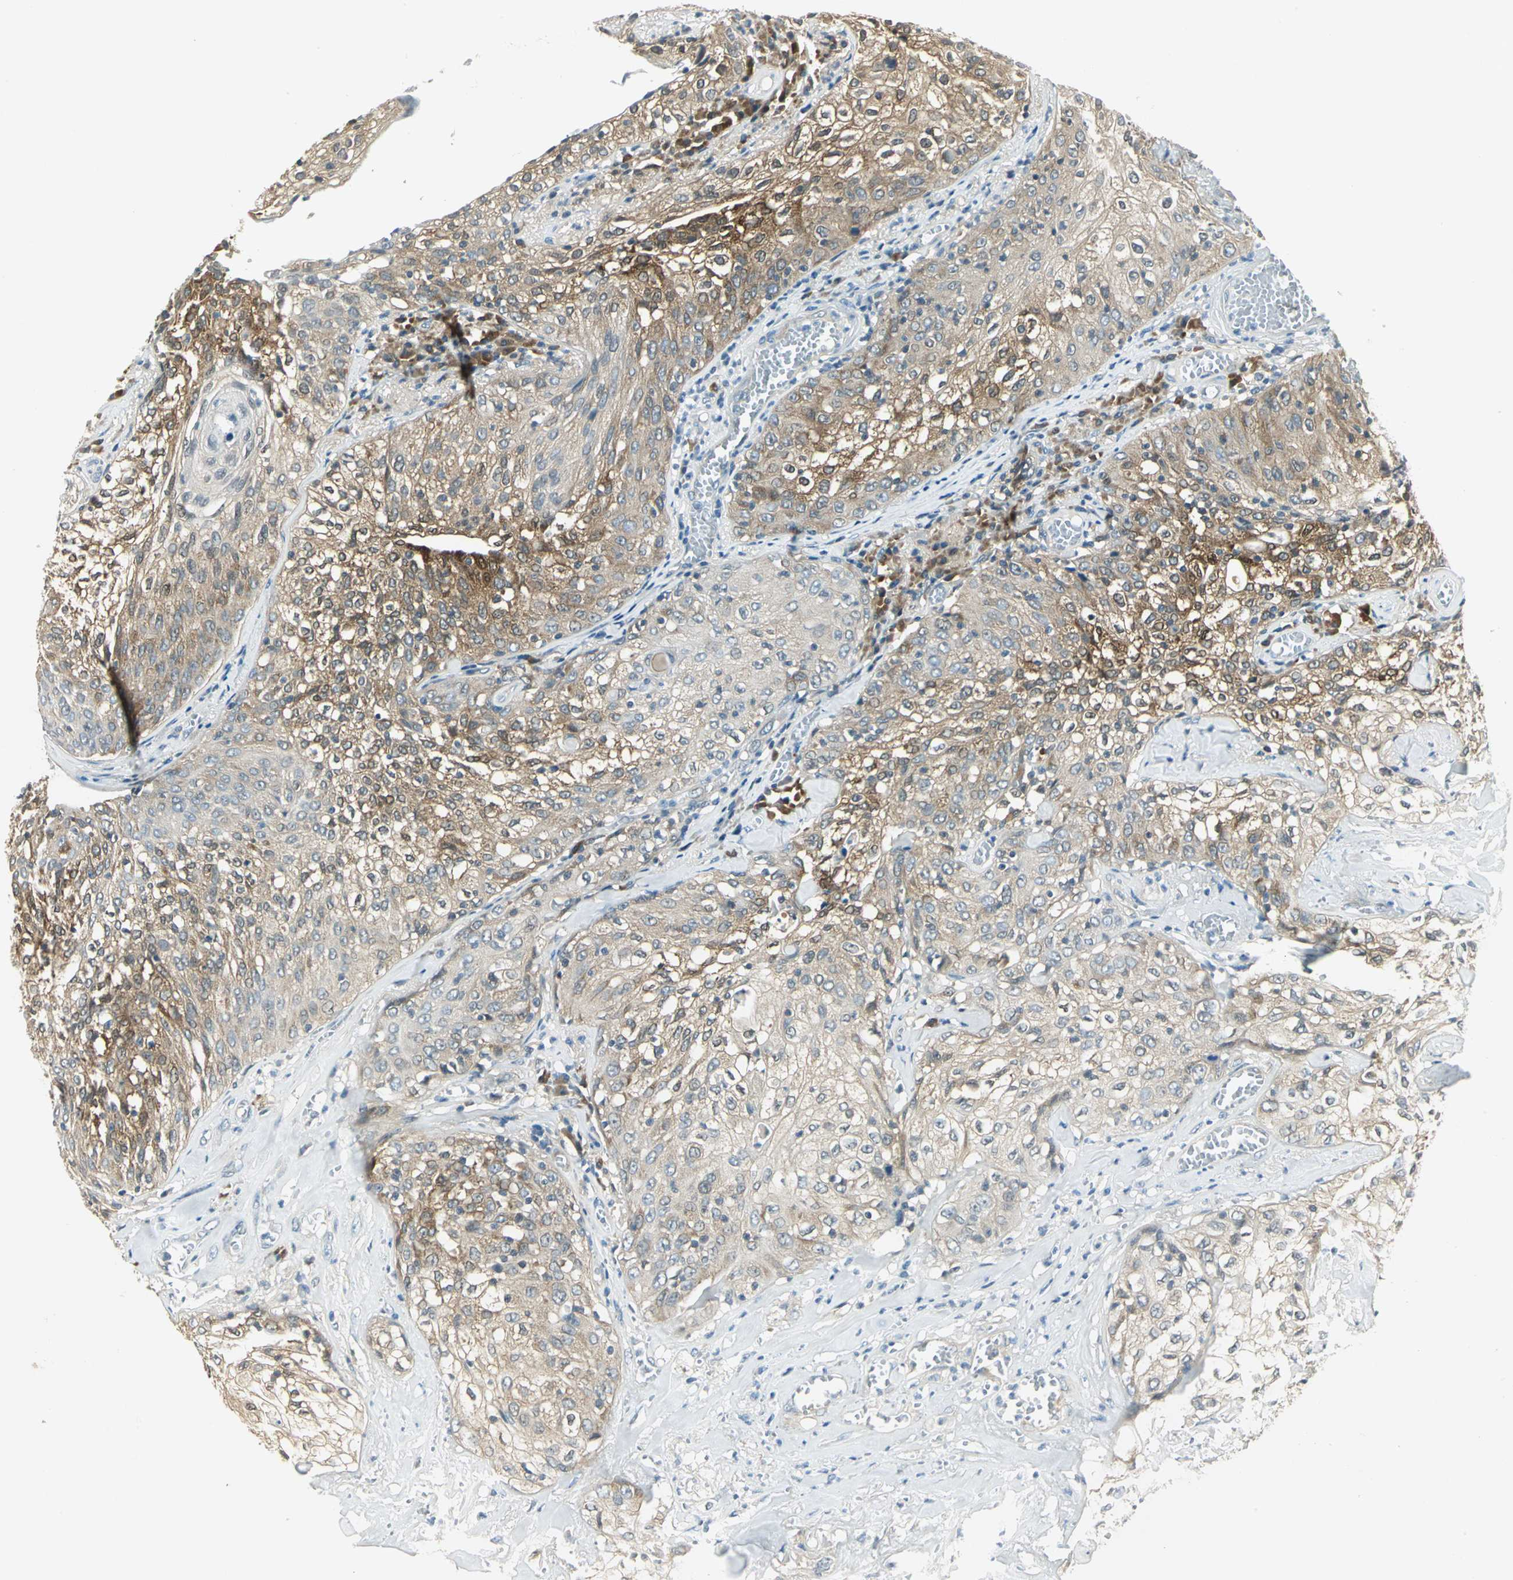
{"staining": {"intensity": "moderate", "quantity": ">75%", "location": "cytoplasmic/membranous"}, "tissue": "skin cancer", "cell_type": "Tumor cells", "image_type": "cancer", "snomed": [{"axis": "morphology", "description": "Squamous cell carcinoma, NOS"}, {"axis": "topography", "description": "Skin"}], "caption": "Immunohistochemical staining of human squamous cell carcinoma (skin) displays medium levels of moderate cytoplasmic/membranous protein staining in approximately >75% of tumor cells.", "gene": "FYN", "patient": {"sex": "male", "age": 65}}